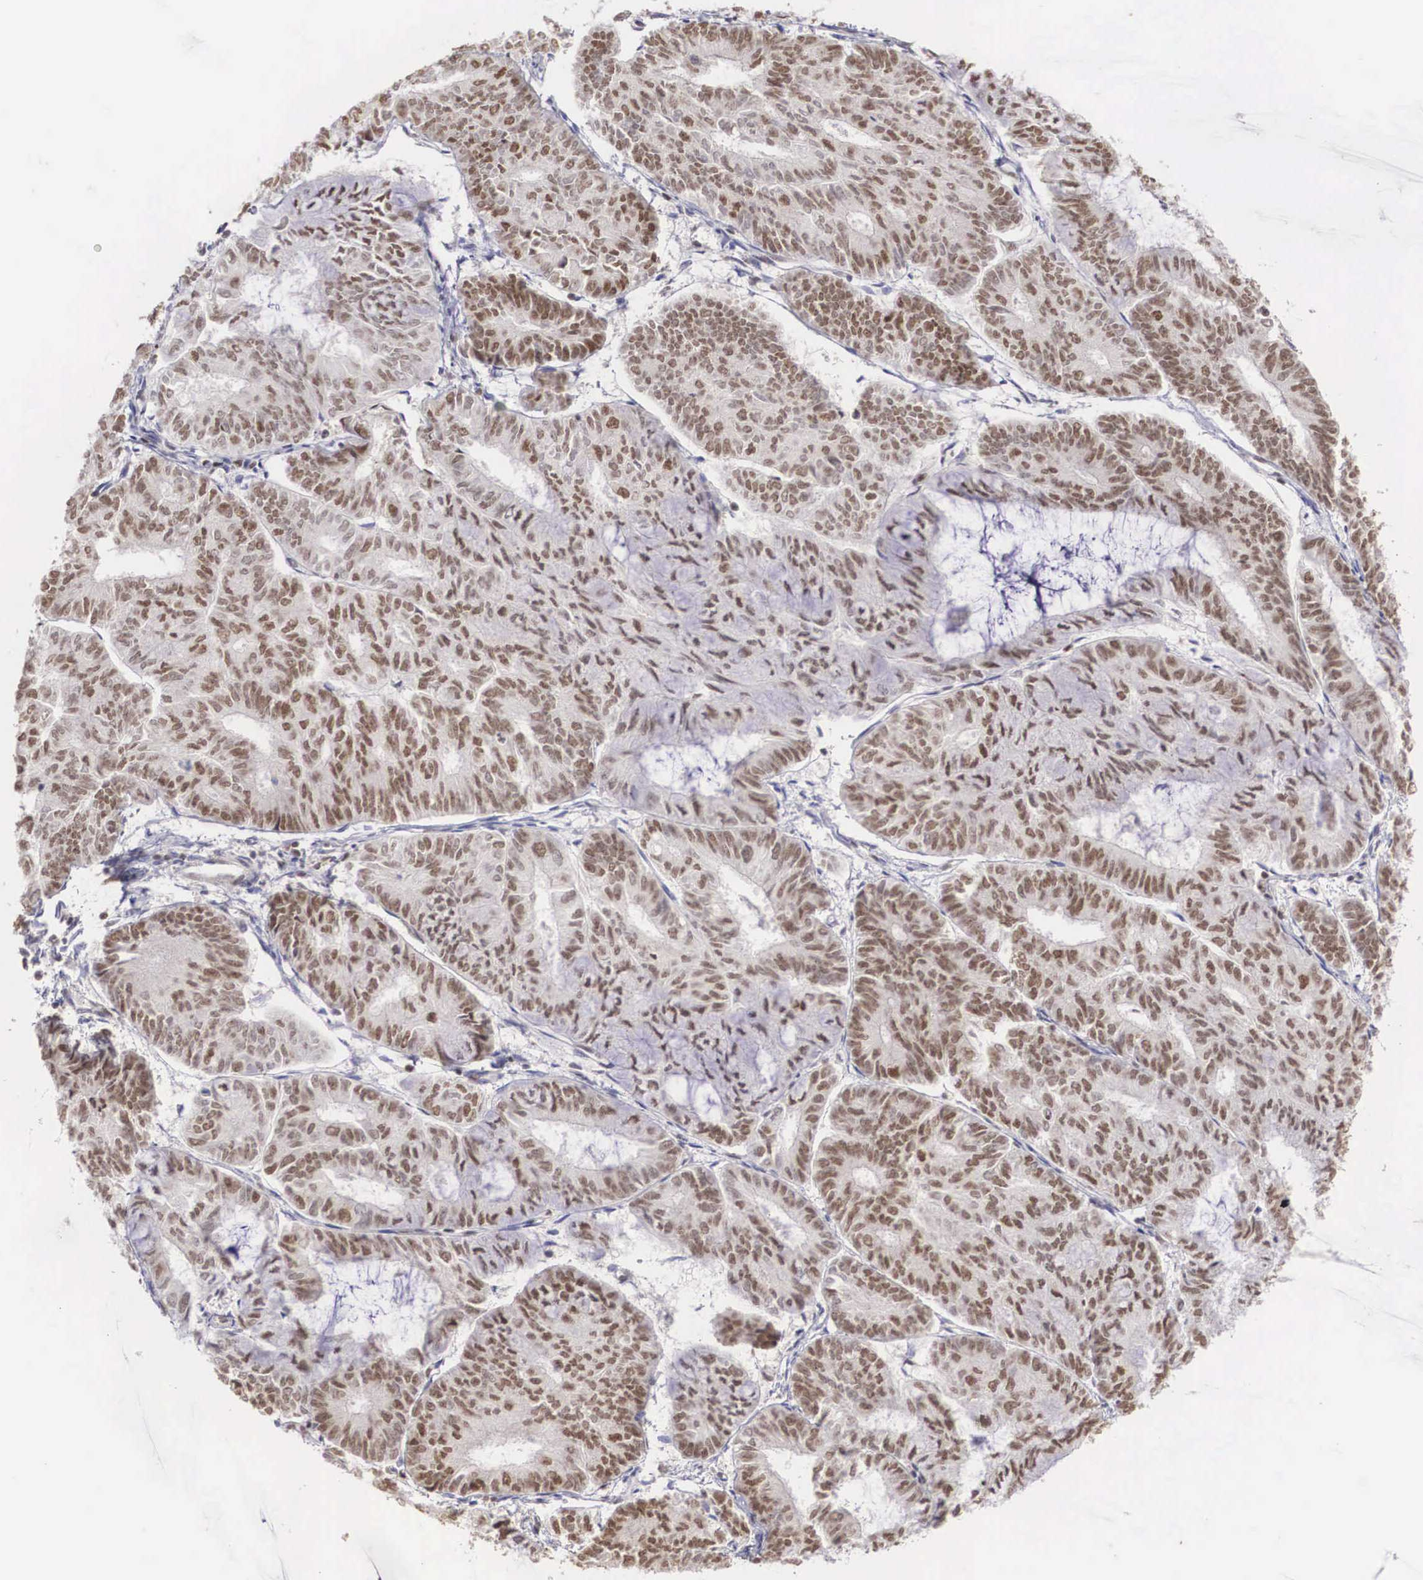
{"staining": {"intensity": "moderate", "quantity": "25%-75%", "location": "nuclear"}, "tissue": "endometrial cancer", "cell_type": "Tumor cells", "image_type": "cancer", "snomed": [{"axis": "morphology", "description": "Adenocarcinoma, NOS"}, {"axis": "topography", "description": "Endometrium"}], "caption": "Moderate nuclear protein staining is present in about 25%-75% of tumor cells in endometrial cancer.", "gene": "HTATSF1", "patient": {"sex": "female", "age": 59}}